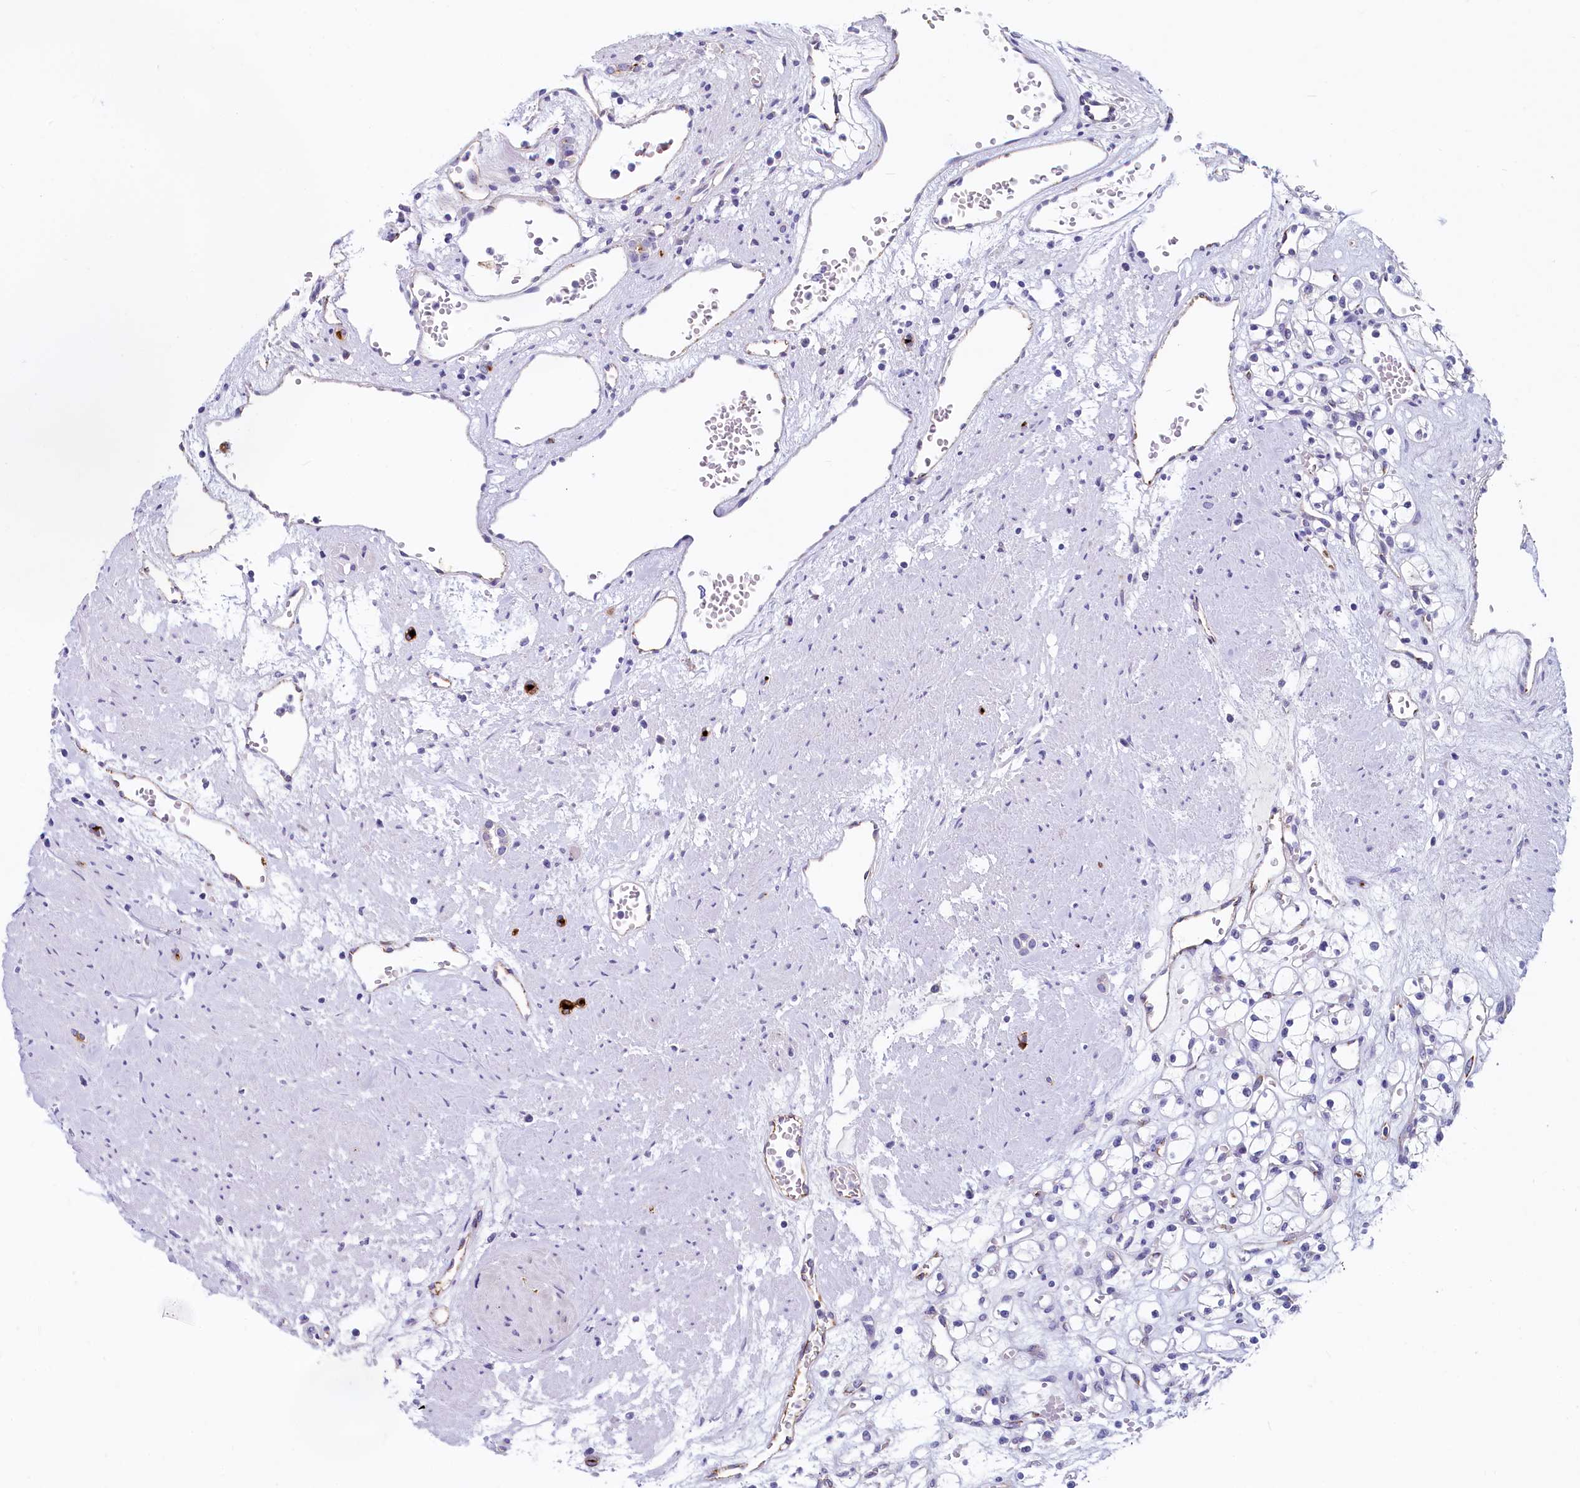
{"staining": {"intensity": "negative", "quantity": "none", "location": "none"}, "tissue": "renal cancer", "cell_type": "Tumor cells", "image_type": "cancer", "snomed": [{"axis": "morphology", "description": "Adenocarcinoma, NOS"}, {"axis": "topography", "description": "Kidney"}], "caption": "Immunohistochemistry (IHC) of renal adenocarcinoma reveals no positivity in tumor cells. Brightfield microscopy of immunohistochemistry stained with DAB (3,3'-diaminobenzidine) (brown) and hematoxylin (blue), captured at high magnification.", "gene": "INSC", "patient": {"sex": "female", "age": 59}}